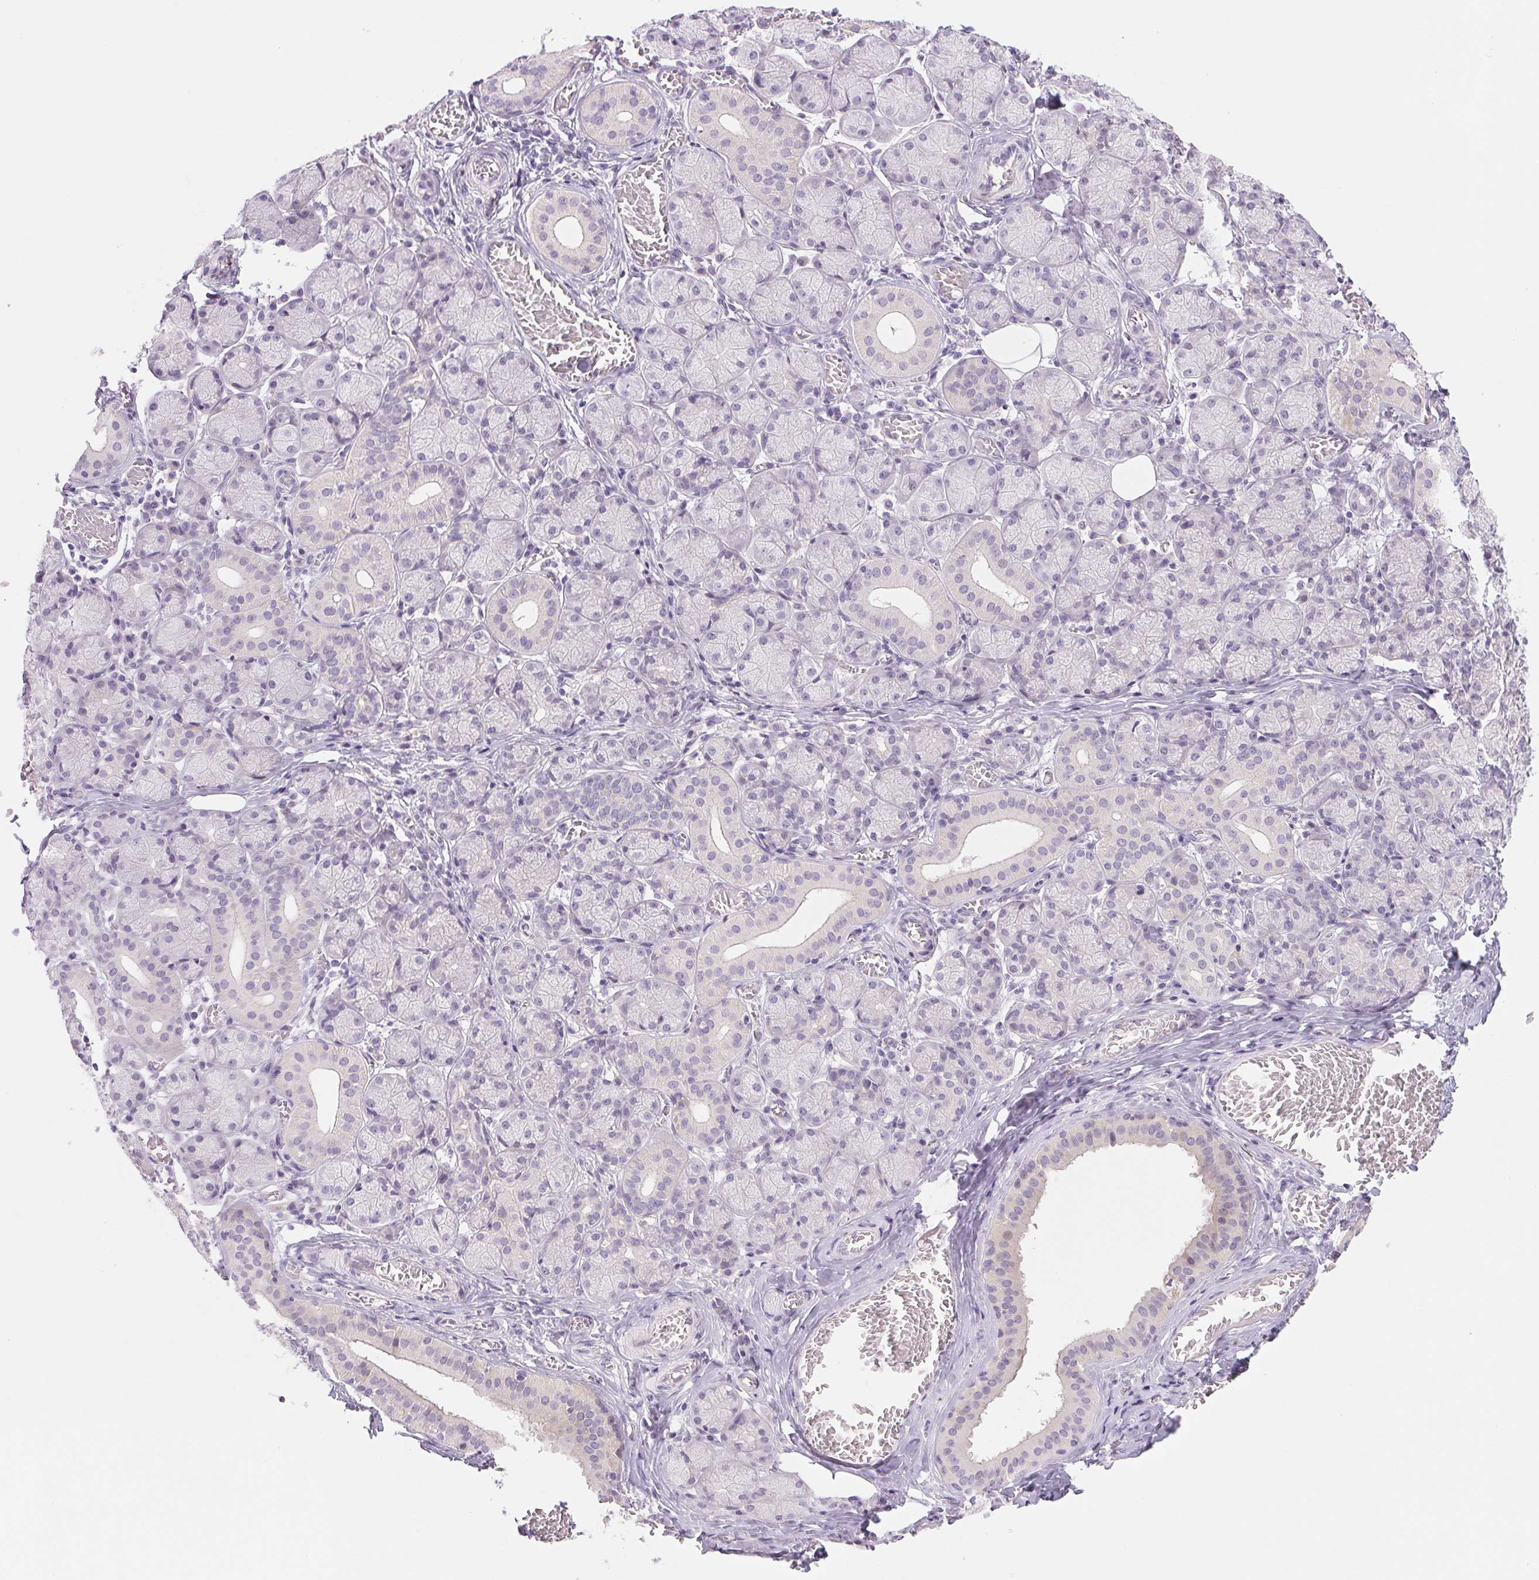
{"staining": {"intensity": "negative", "quantity": "none", "location": "none"}, "tissue": "salivary gland", "cell_type": "Glandular cells", "image_type": "normal", "snomed": [{"axis": "morphology", "description": "Normal tissue, NOS"}, {"axis": "topography", "description": "Salivary gland"}, {"axis": "topography", "description": "Peripheral nerve tissue"}], "caption": "Immunohistochemistry image of benign salivary gland stained for a protein (brown), which exhibits no expression in glandular cells.", "gene": "CCDC168", "patient": {"sex": "female", "age": 24}}